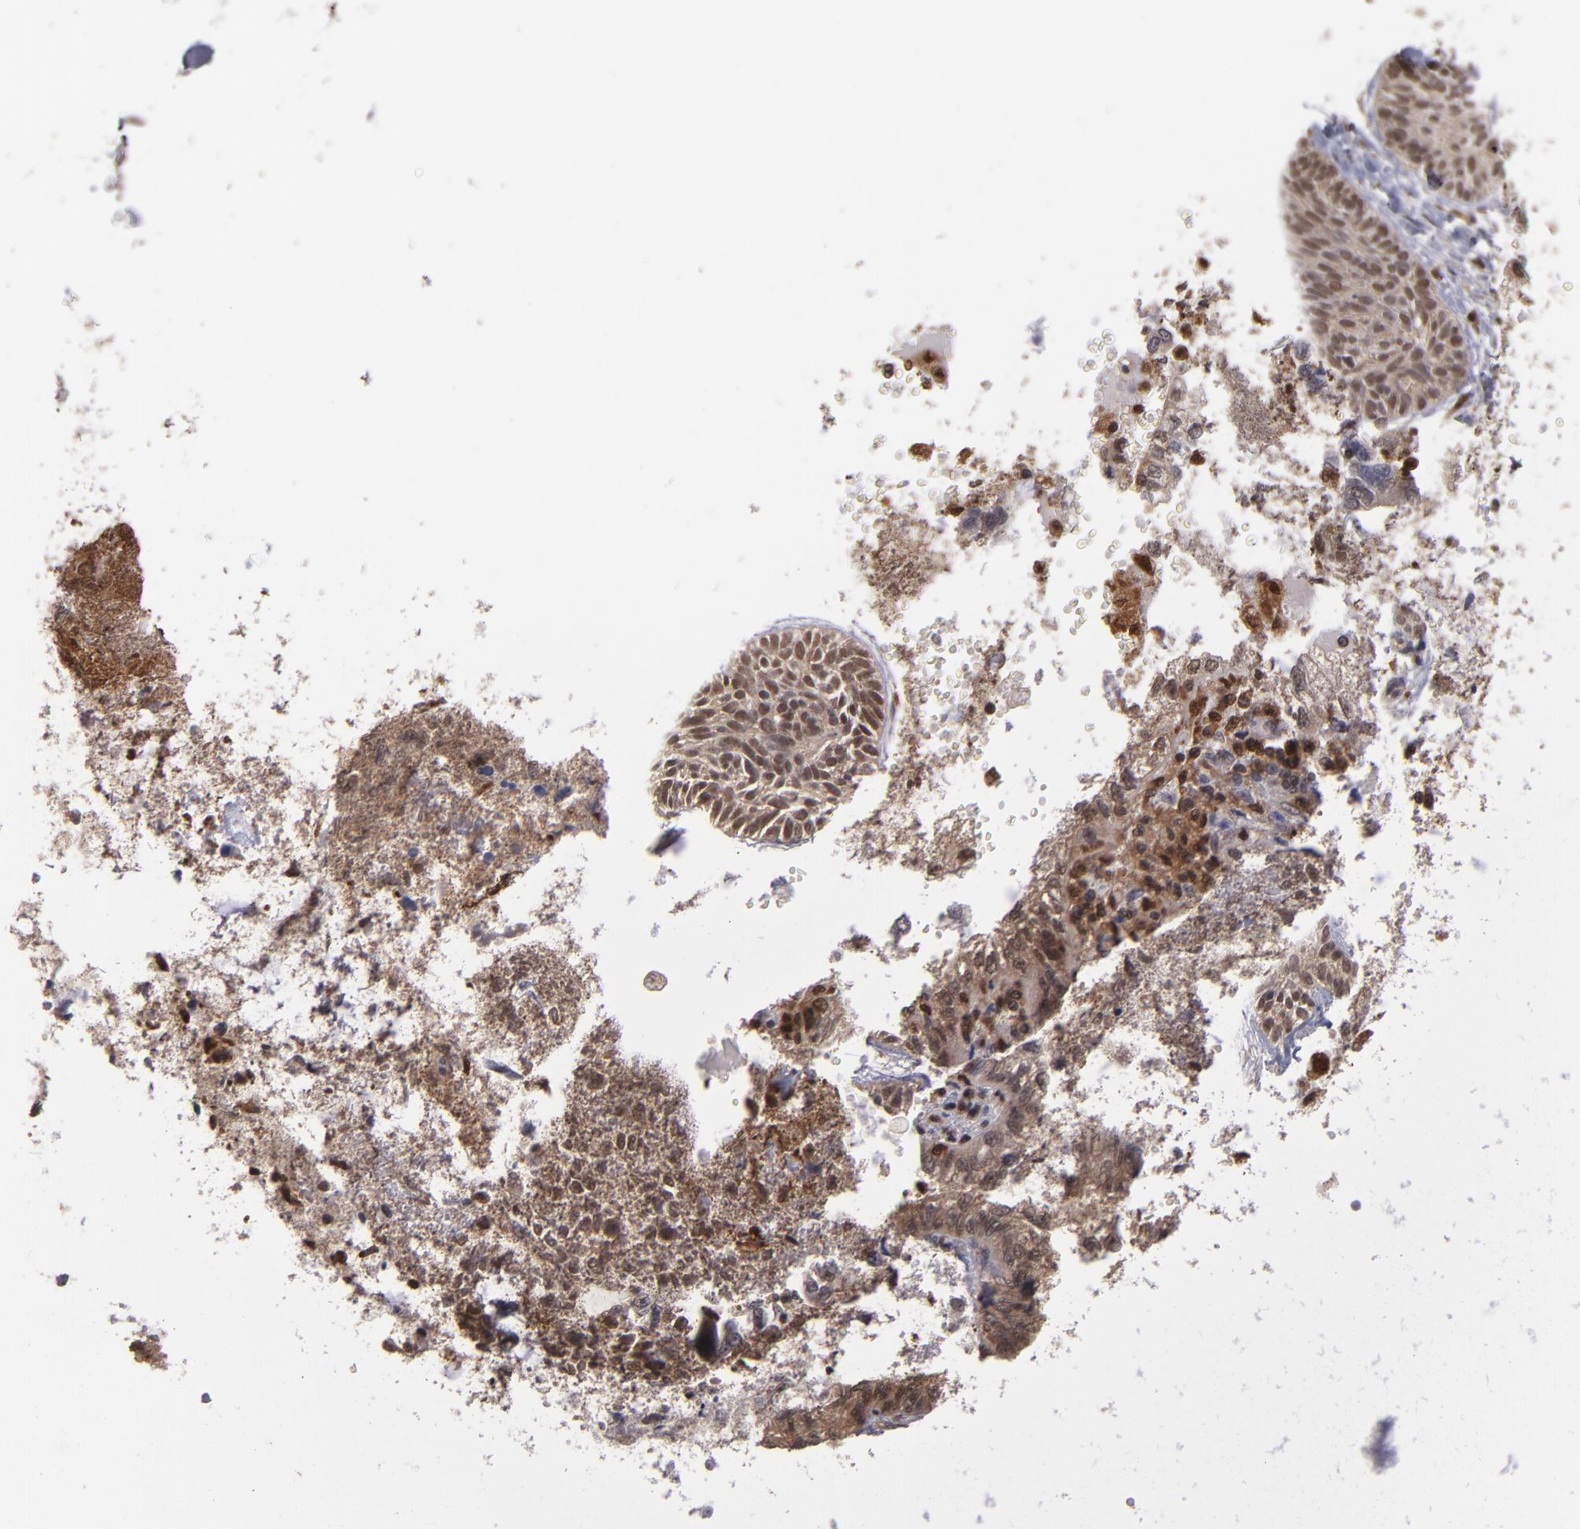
{"staining": {"intensity": "weak", "quantity": ">75%", "location": "cytoplasmic/membranous,nuclear"}, "tissue": "skin cancer", "cell_type": "Tumor cells", "image_type": "cancer", "snomed": [{"axis": "morphology", "description": "Normal tissue, NOS"}, {"axis": "morphology", "description": "Basal cell carcinoma"}, {"axis": "topography", "description": "Skin"}], "caption": "This photomicrograph shows IHC staining of skin basal cell carcinoma, with low weak cytoplasmic/membranous and nuclear positivity in about >75% of tumor cells.", "gene": "GRB2", "patient": {"sex": "male", "age": 63}}